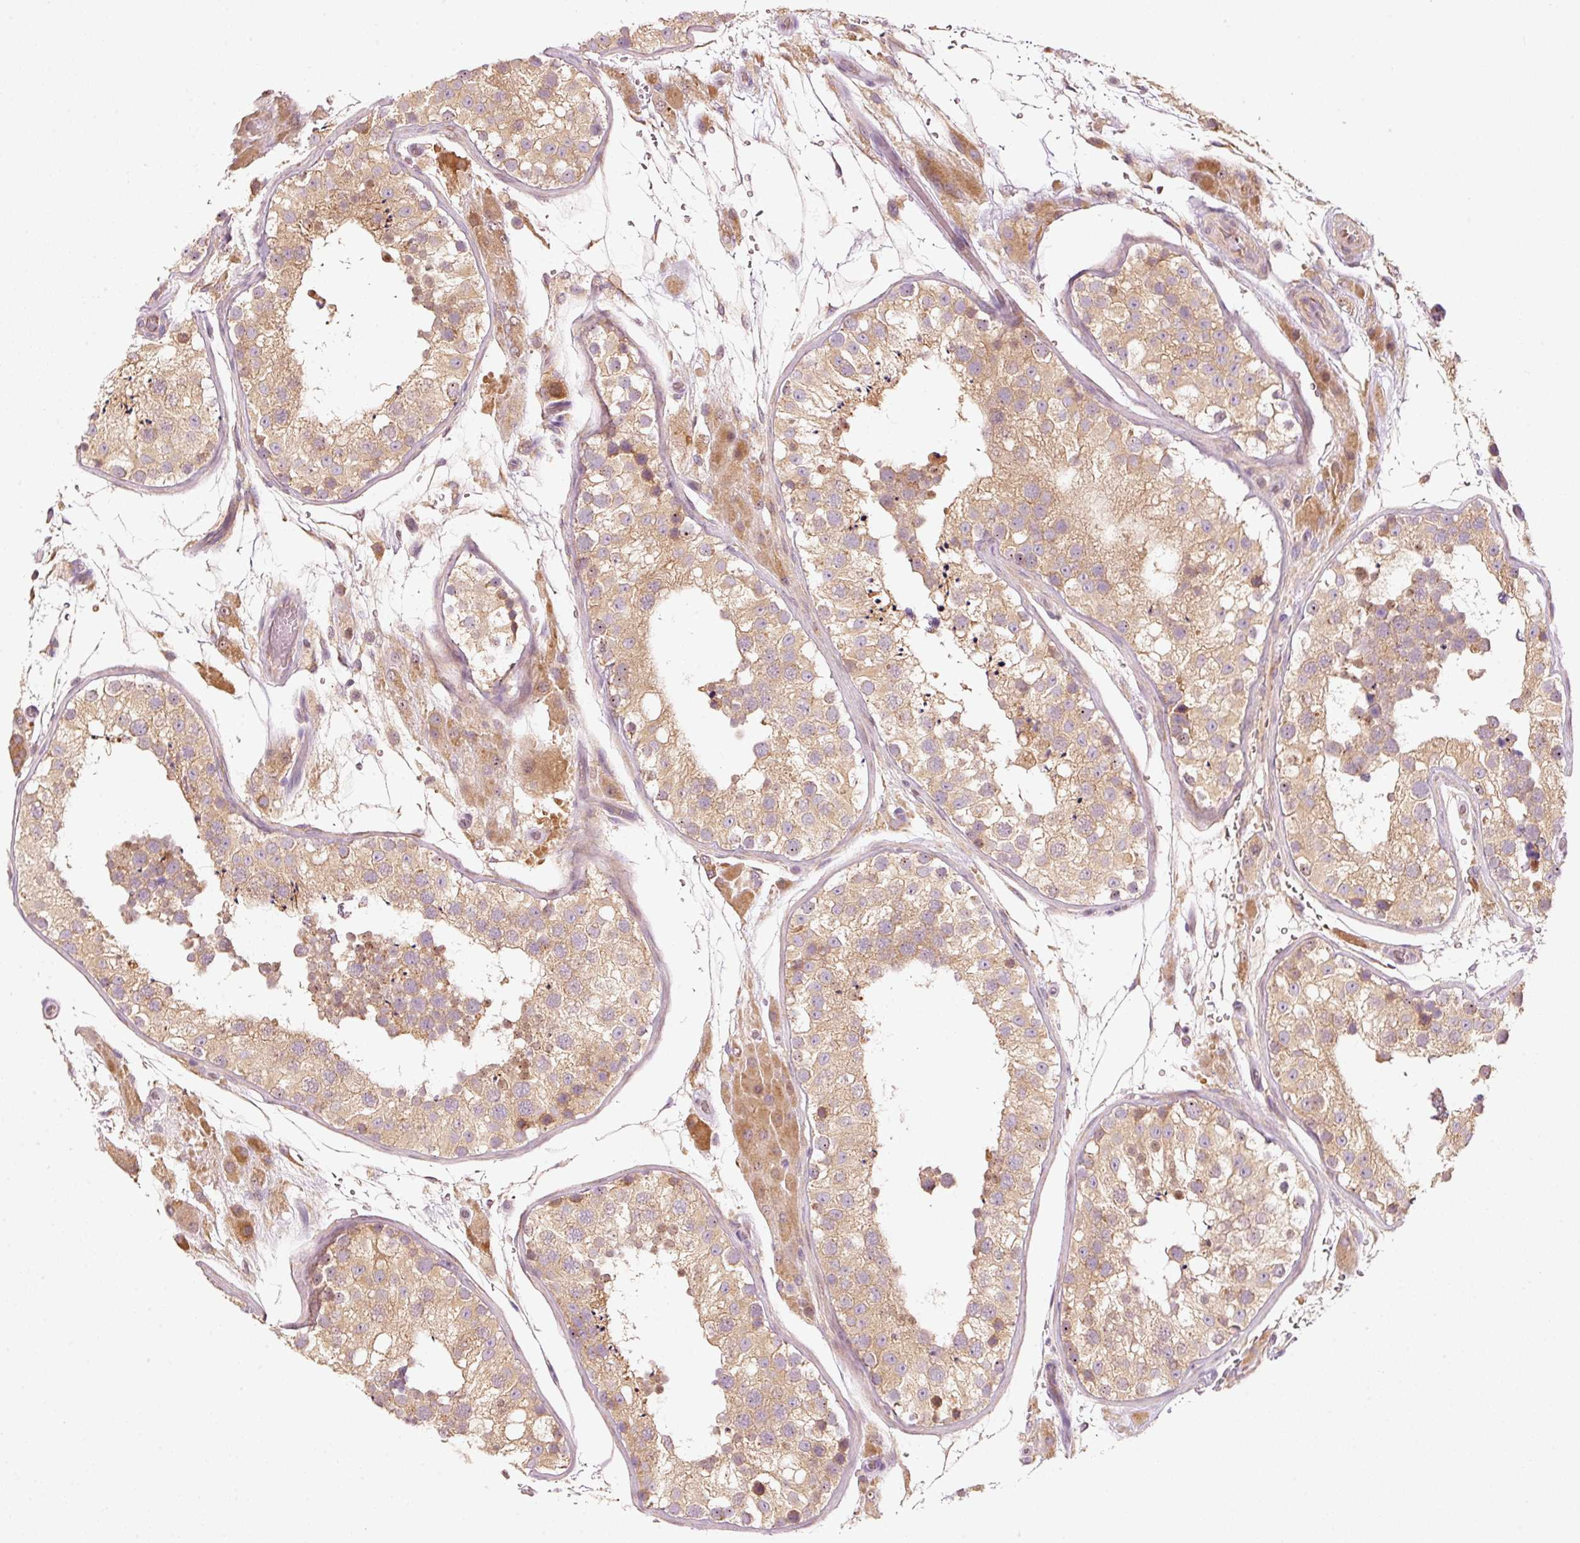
{"staining": {"intensity": "moderate", "quantity": ">75%", "location": "cytoplasmic/membranous"}, "tissue": "testis", "cell_type": "Cells in seminiferous ducts", "image_type": "normal", "snomed": [{"axis": "morphology", "description": "Normal tissue, NOS"}, {"axis": "topography", "description": "Testis"}], "caption": "Cells in seminiferous ducts reveal medium levels of moderate cytoplasmic/membranous staining in about >75% of cells in benign human testis. (DAB = brown stain, brightfield microscopy at high magnification).", "gene": "MAP10", "patient": {"sex": "male", "age": 26}}